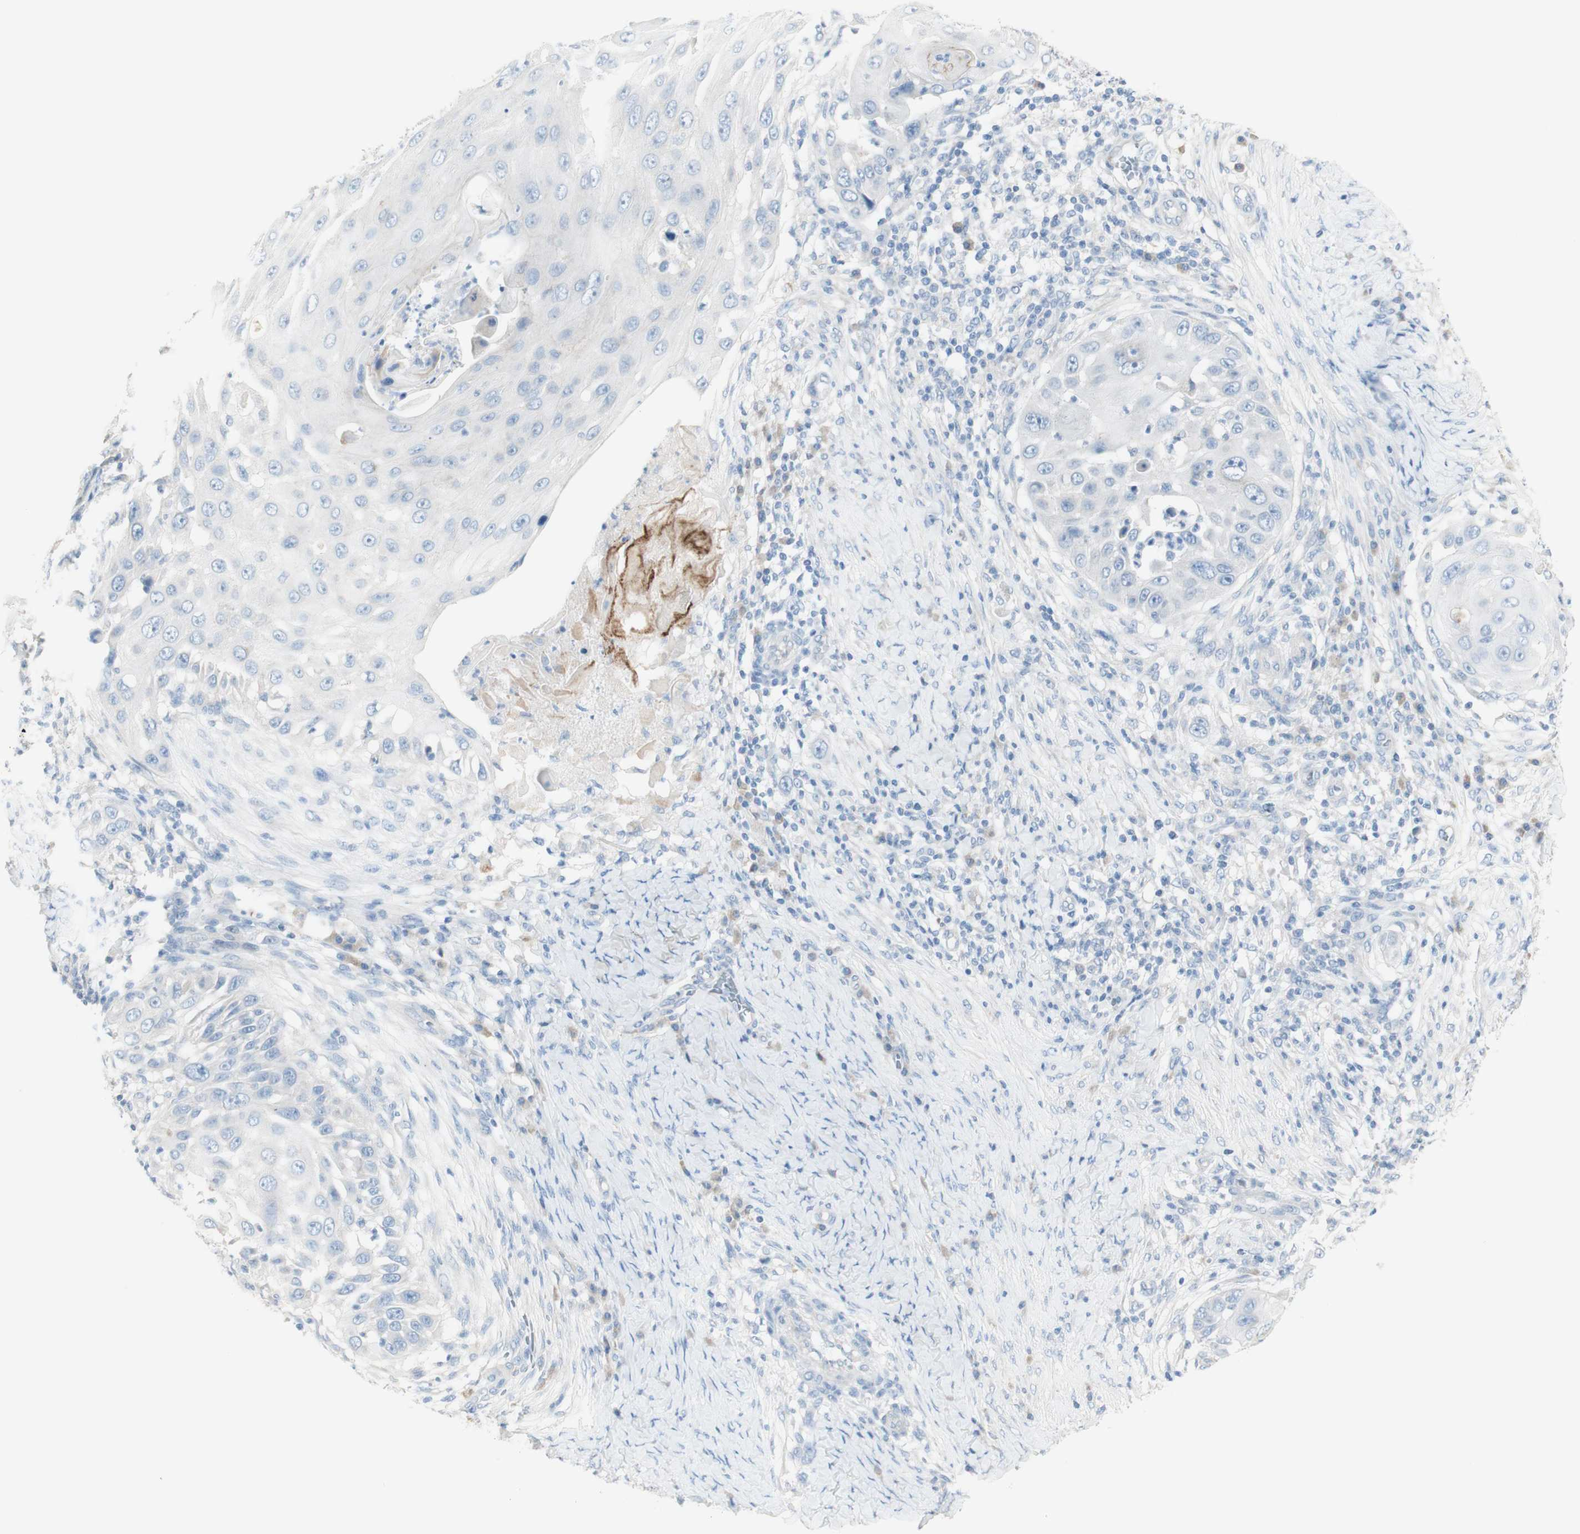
{"staining": {"intensity": "negative", "quantity": "none", "location": "none"}, "tissue": "skin cancer", "cell_type": "Tumor cells", "image_type": "cancer", "snomed": [{"axis": "morphology", "description": "Squamous cell carcinoma, NOS"}, {"axis": "topography", "description": "Skin"}], "caption": "Immunohistochemical staining of human skin cancer exhibits no significant expression in tumor cells. The staining is performed using DAB brown chromogen with nuclei counter-stained in using hematoxylin.", "gene": "ART3", "patient": {"sex": "female", "age": 44}}